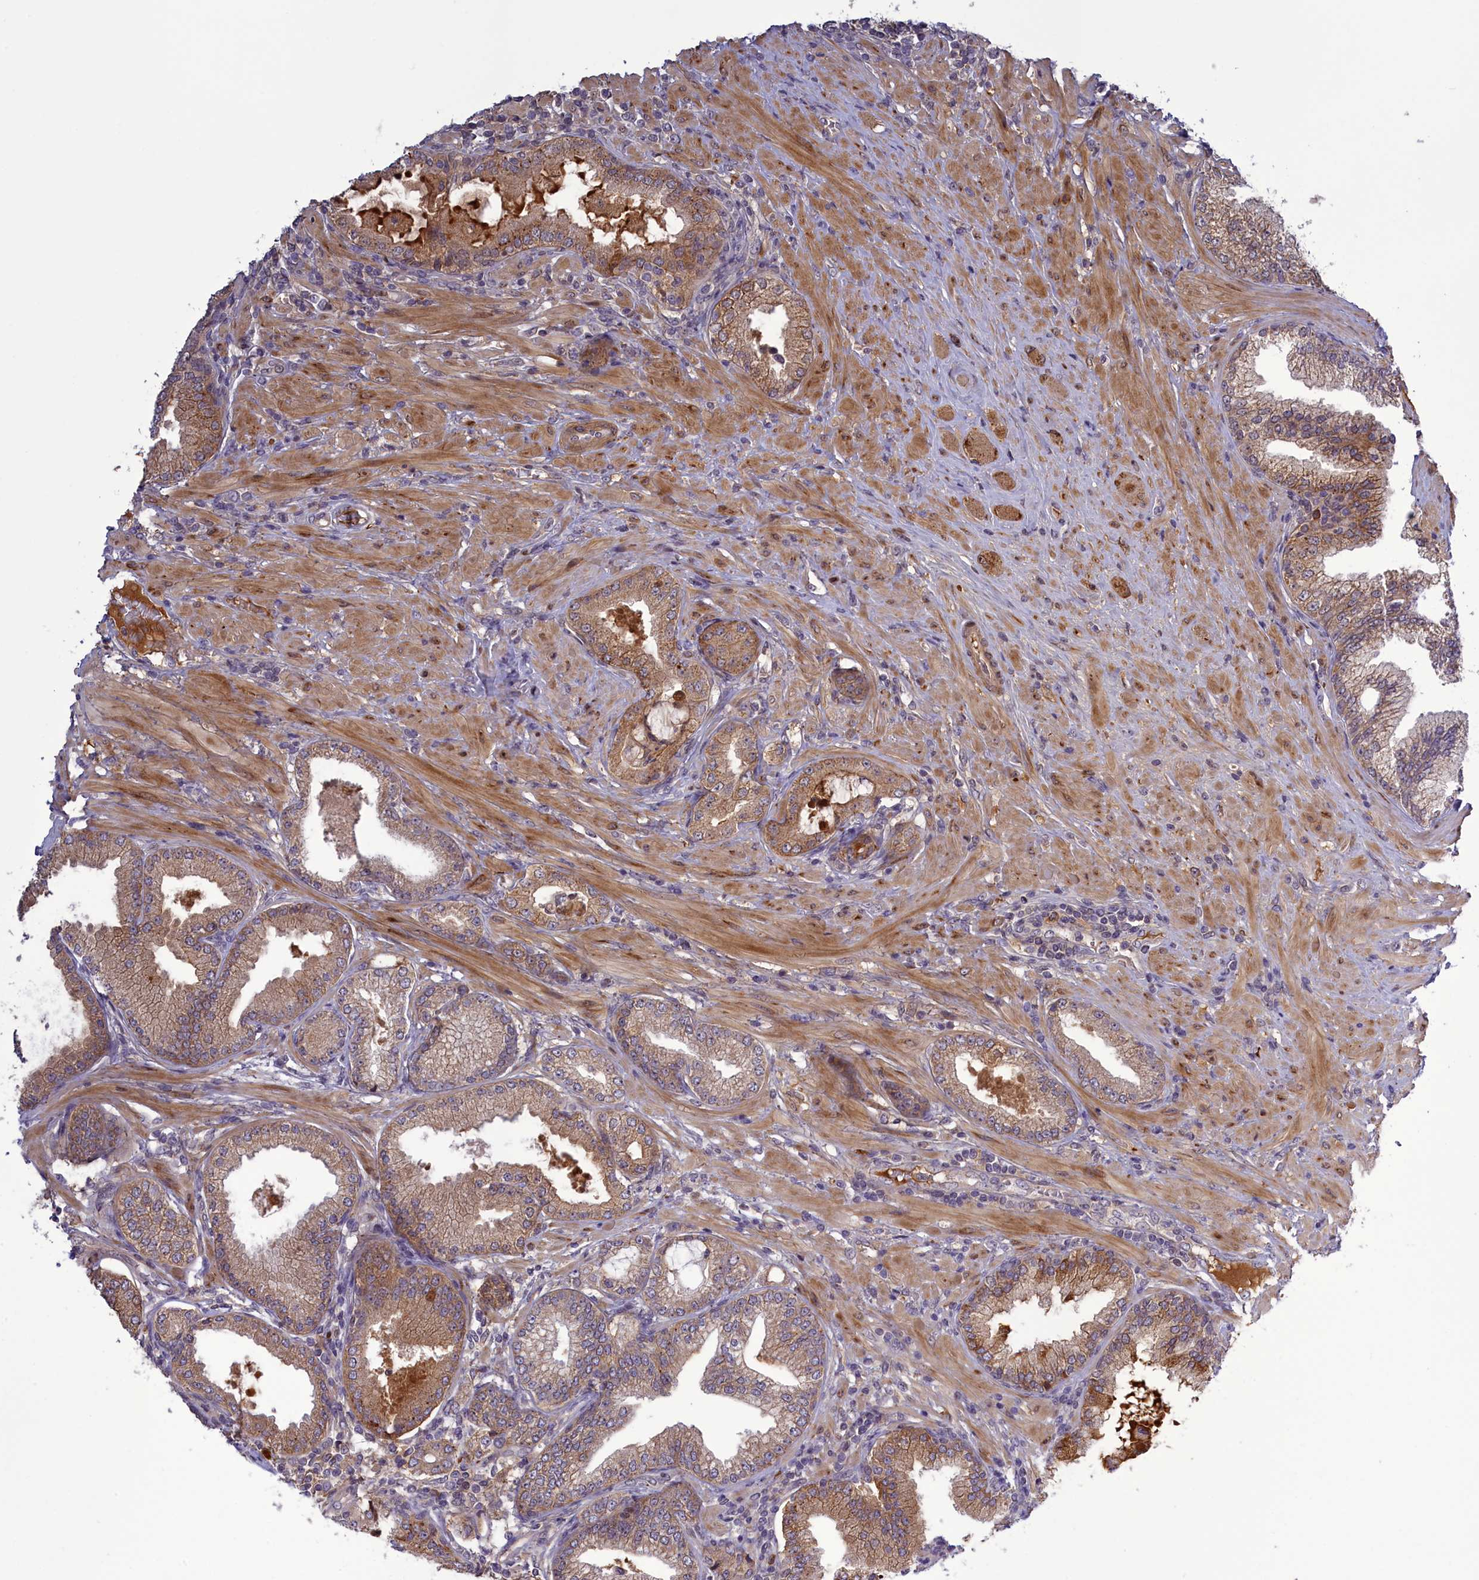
{"staining": {"intensity": "moderate", "quantity": ">75%", "location": "cytoplasmic/membranous"}, "tissue": "prostate cancer", "cell_type": "Tumor cells", "image_type": "cancer", "snomed": [{"axis": "morphology", "description": "Adenocarcinoma, High grade"}, {"axis": "topography", "description": "Prostate"}], "caption": "A brown stain shows moderate cytoplasmic/membranous staining of a protein in high-grade adenocarcinoma (prostate) tumor cells.", "gene": "RRAD", "patient": {"sex": "male", "age": 71}}